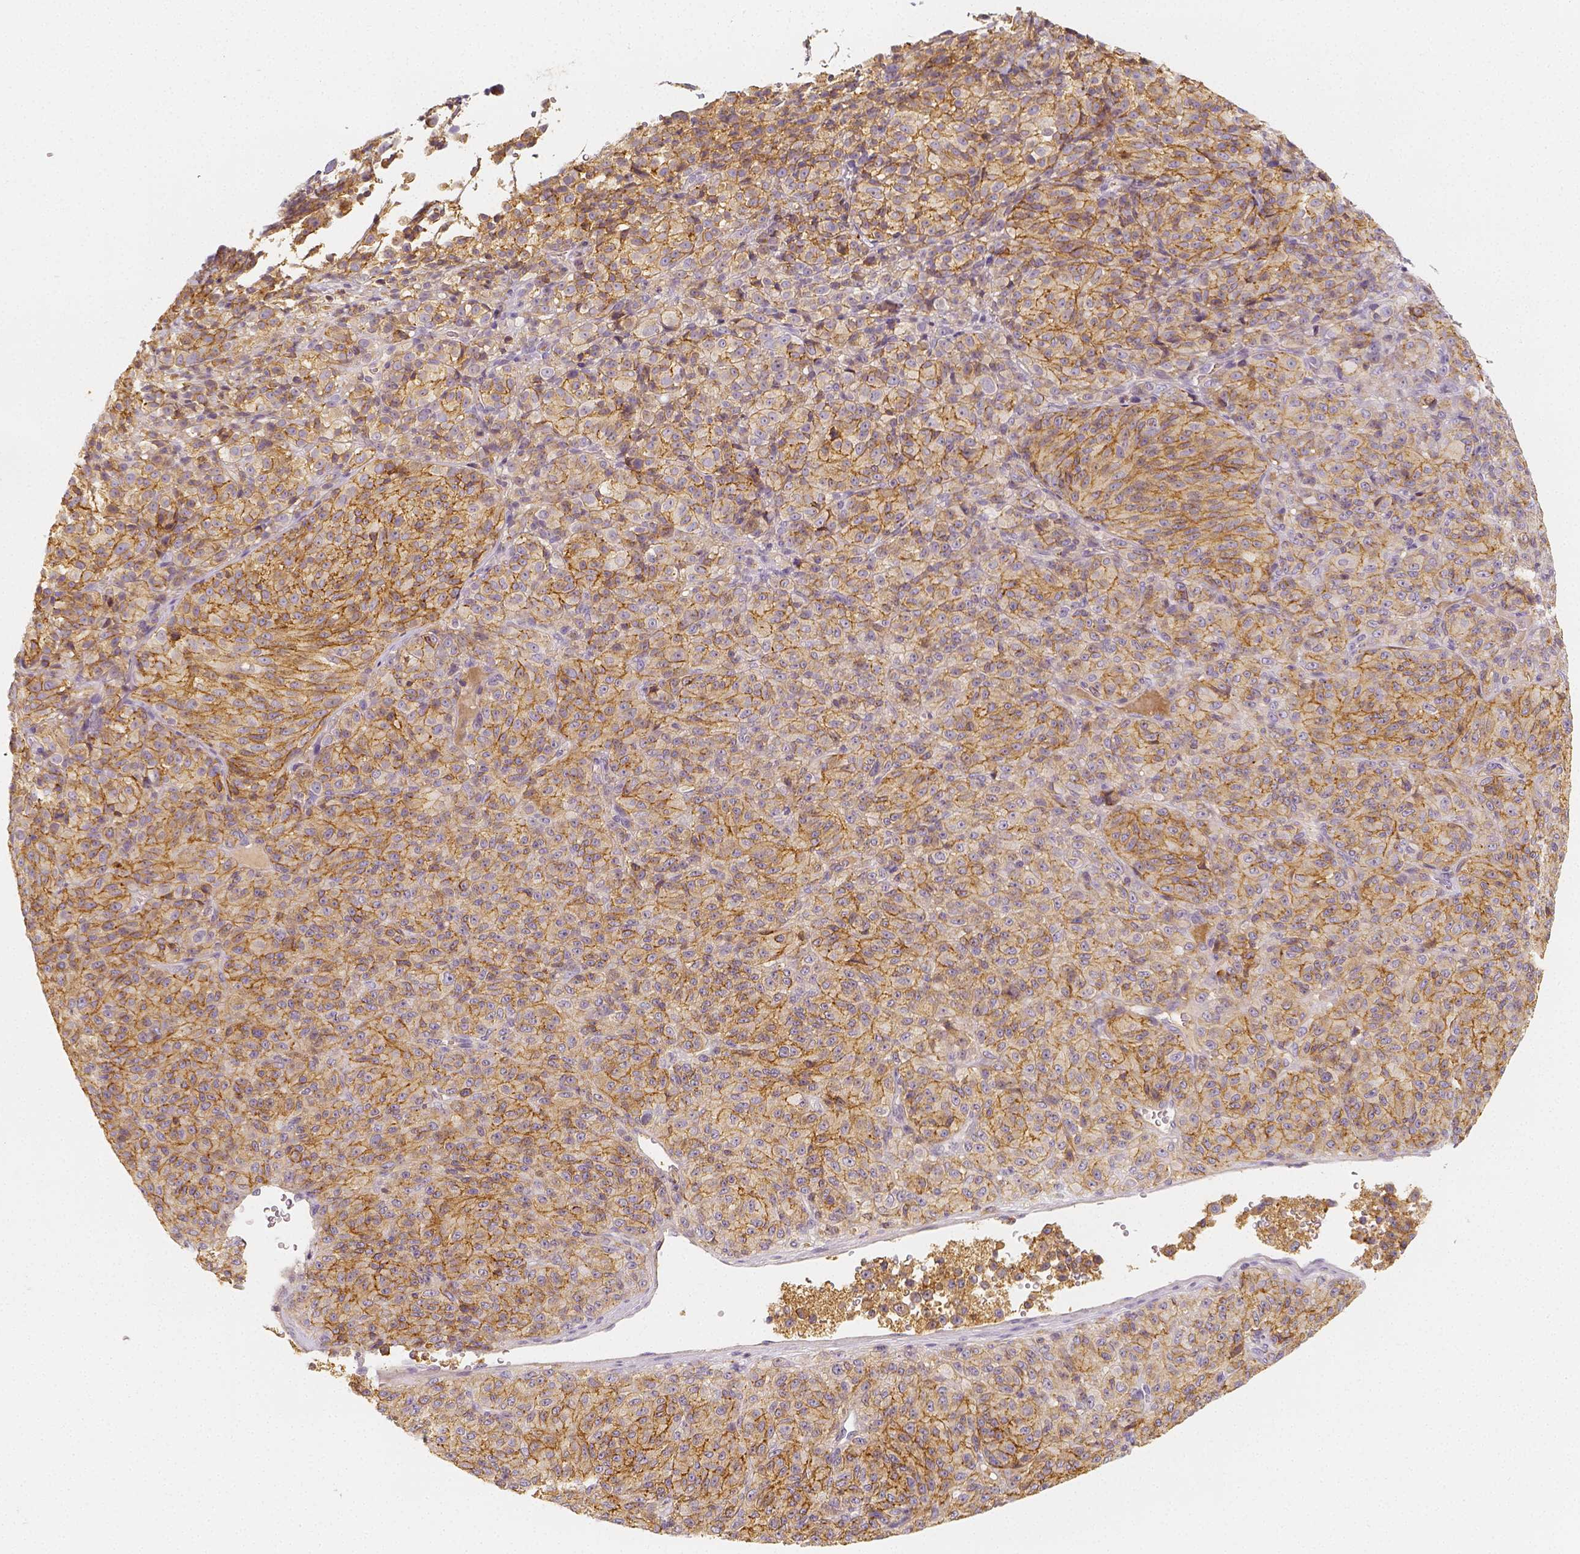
{"staining": {"intensity": "moderate", "quantity": ">75%", "location": "cytoplasmic/membranous"}, "tissue": "melanoma", "cell_type": "Tumor cells", "image_type": "cancer", "snomed": [{"axis": "morphology", "description": "Malignant melanoma, Metastatic site"}, {"axis": "topography", "description": "Brain"}], "caption": "Tumor cells demonstrate medium levels of moderate cytoplasmic/membranous expression in about >75% of cells in human malignant melanoma (metastatic site).", "gene": "PTPRJ", "patient": {"sex": "female", "age": 56}}